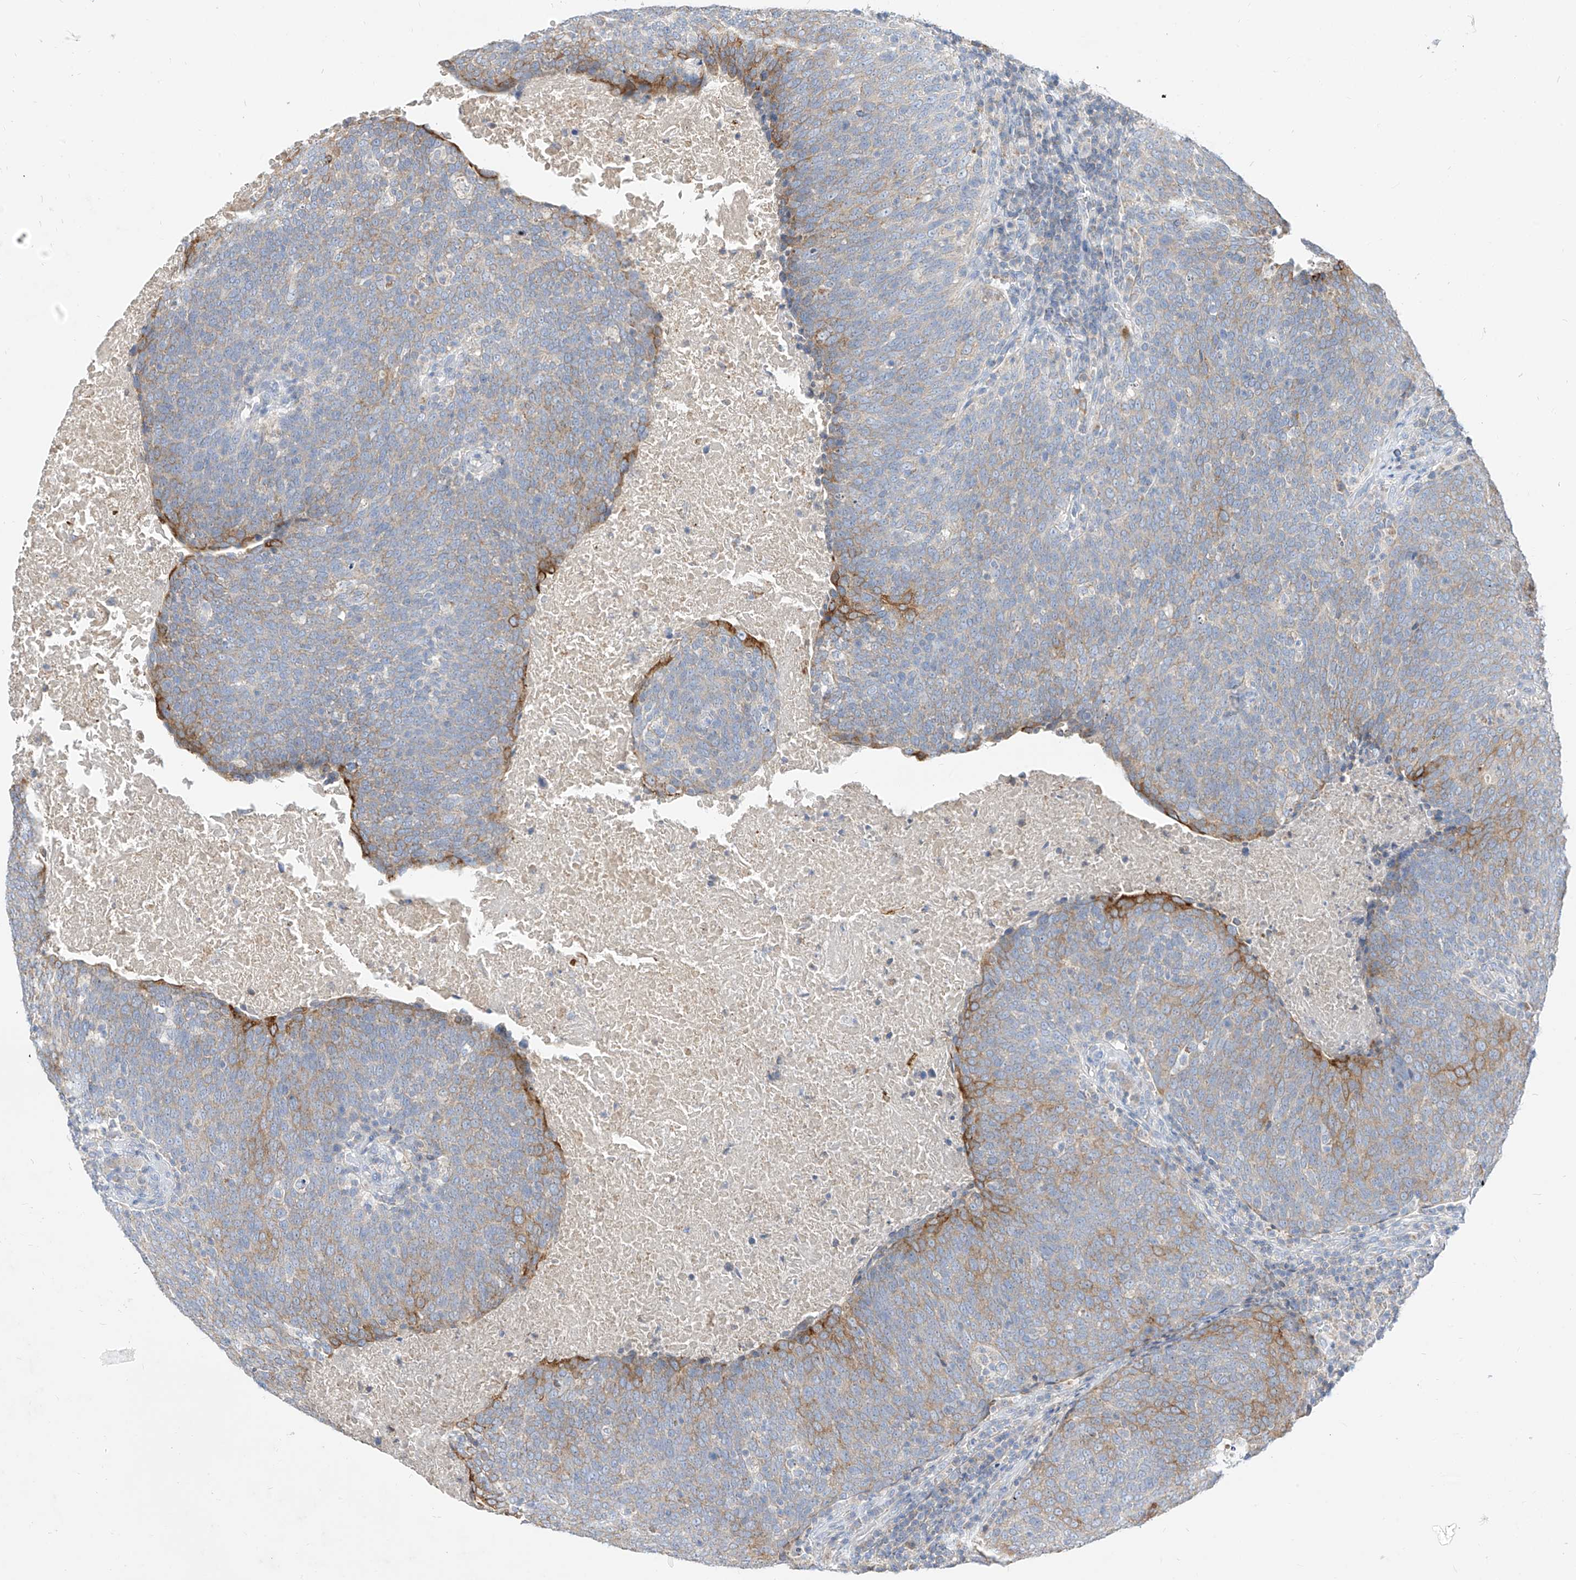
{"staining": {"intensity": "moderate", "quantity": "<25%", "location": "cytoplasmic/membranous"}, "tissue": "head and neck cancer", "cell_type": "Tumor cells", "image_type": "cancer", "snomed": [{"axis": "morphology", "description": "Squamous cell carcinoma, NOS"}, {"axis": "morphology", "description": "Squamous cell carcinoma, metastatic, NOS"}, {"axis": "topography", "description": "Lymph node"}, {"axis": "topography", "description": "Head-Neck"}], "caption": "Moderate cytoplasmic/membranous expression for a protein is identified in approximately <25% of tumor cells of metastatic squamous cell carcinoma (head and neck) using immunohistochemistry (IHC).", "gene": "RASA2", "patient": {"sex": "male", "age": 62}}